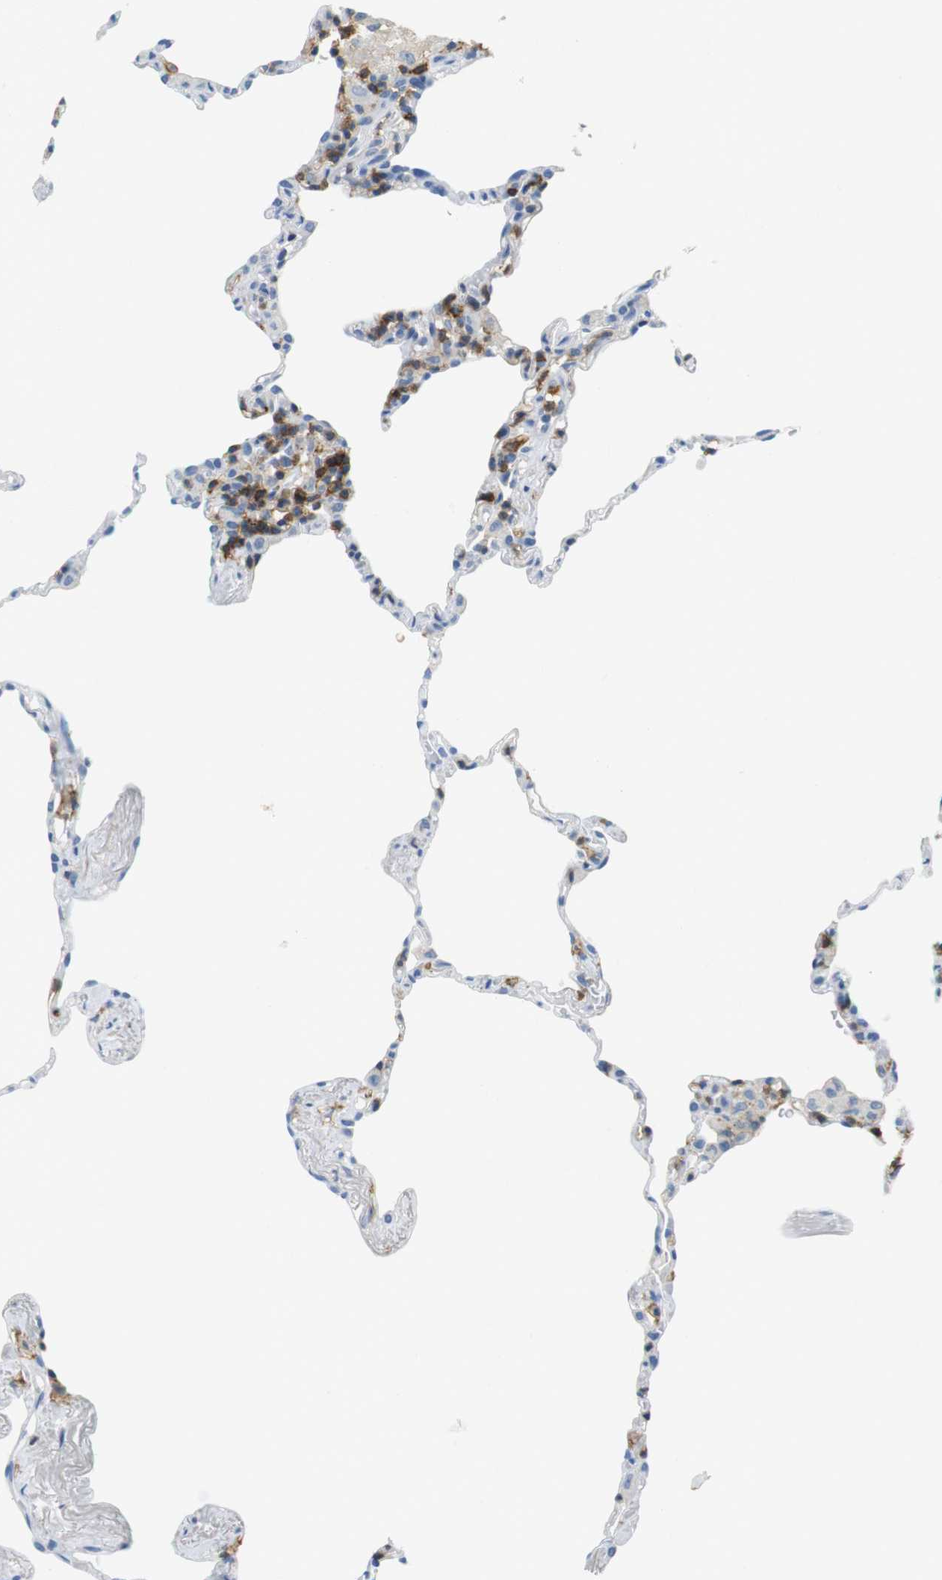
{"staining": {"intensity": "negative", "quantity": "none", "location": "none"}, "tissue": "lung", "cell_type": "Alveolar cells", "image_type": "normal", "snomed": [{"axis": "morphology", "description": "Normal tissue, NOS"}, {"axis": "topography", "description": "Lung"}], "caption": "Immunohistochemistry (IHC) of normal human lung displays no positivity in alveolar cells. (Stains: DAB (3,3'-diaminobenzidine) immunohistochemistry (IHC) with hematoxylin counter stain, Microscopy: brightfield microscopy at high magnification).", "gene": "LAT", "patient": {"sex": "male", "age": 59}}